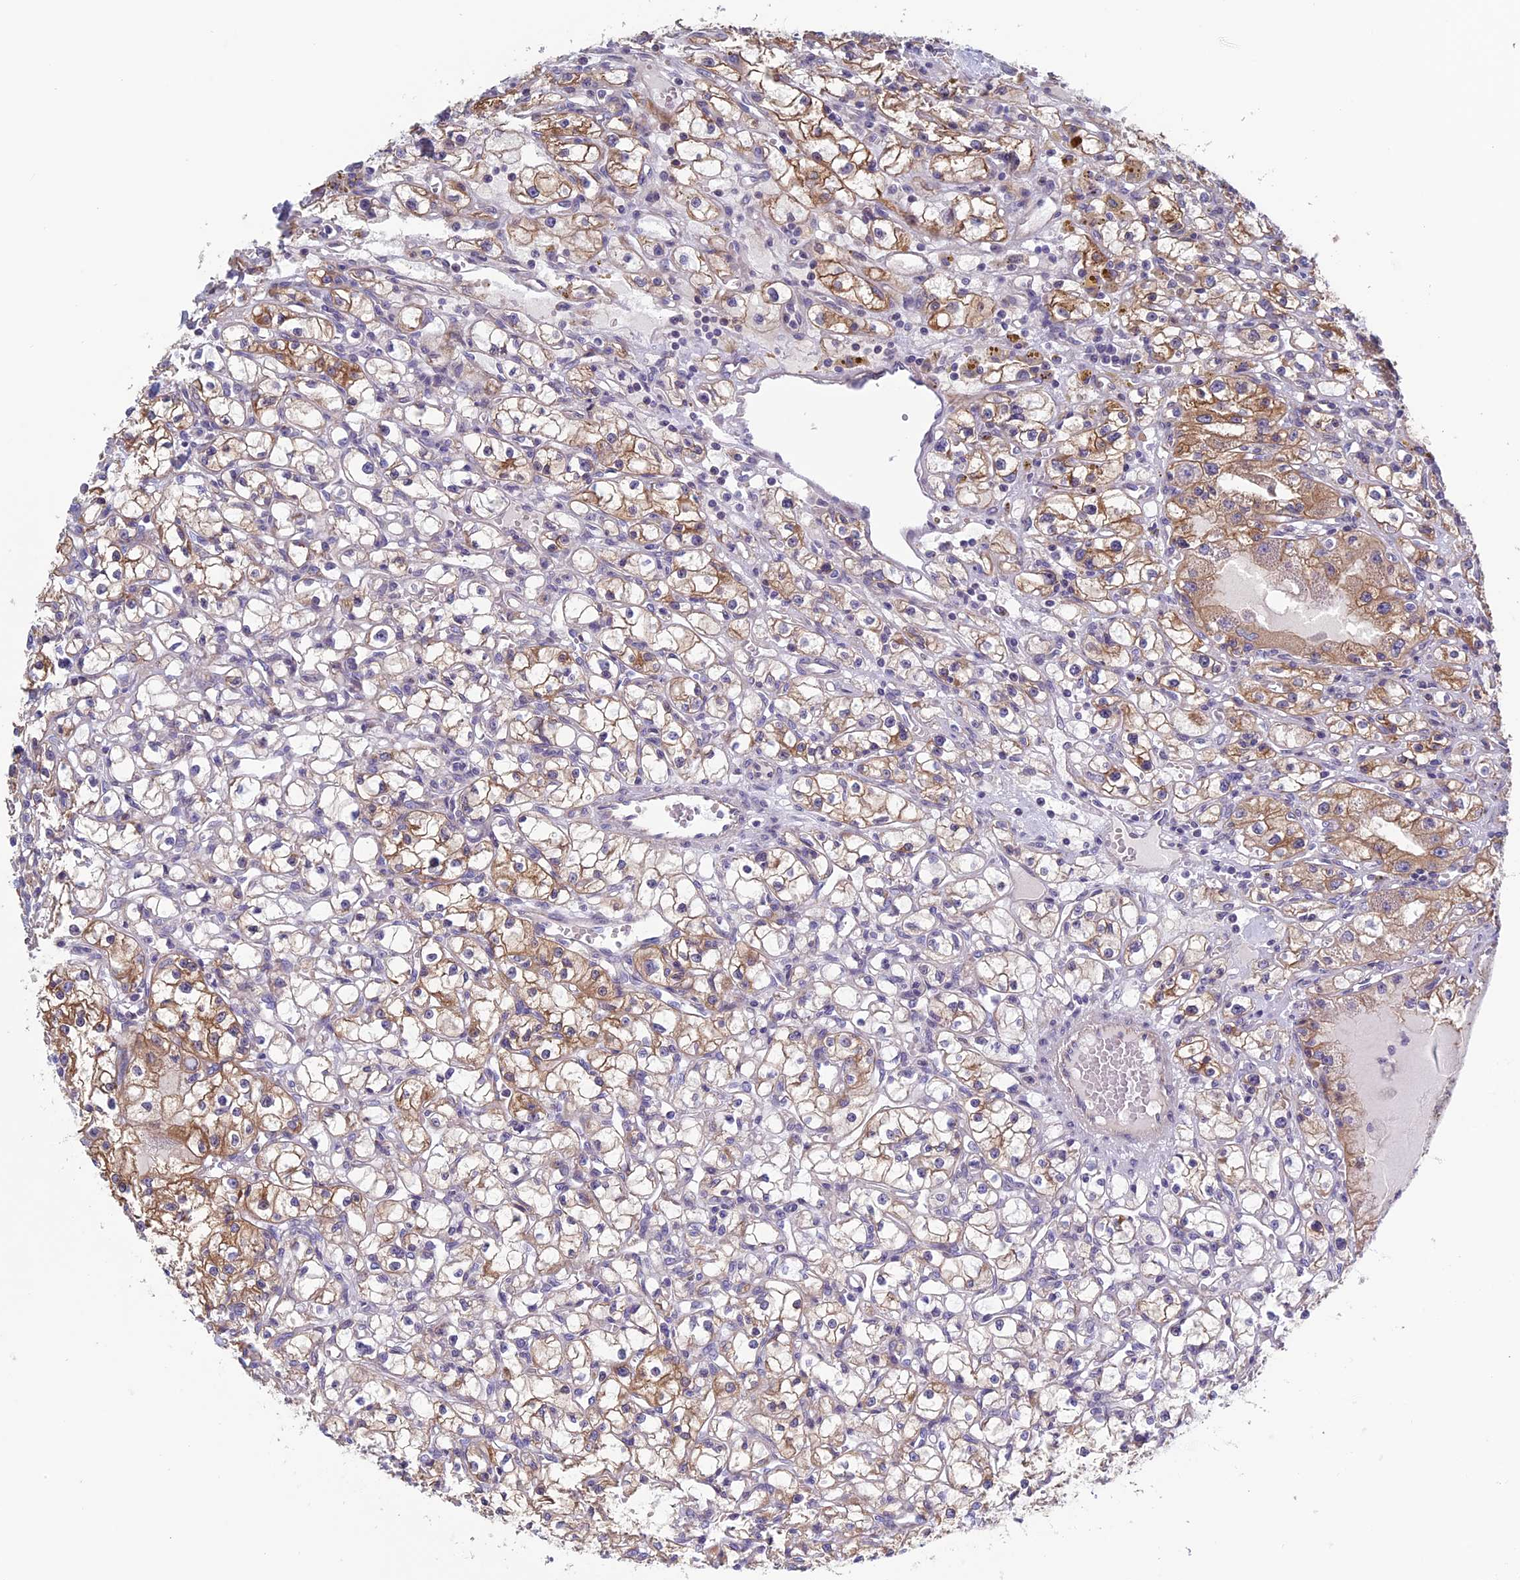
{"staining": {"intensity": "moderate", "quantity": "25%-75%", "location": "cytoplasmic/membranous"}, "tissue": "renal cancer", "cell_type": "Tumor cells", "image_type": "cancer", "snomed": [{"axis": "morphology", "description": "Adenocarcinoma, NOS"}, {"axis": "topography", "description": "Kidney"}], "caption": "An IHC photomicrograph of tumor tissue is shown. Protein staining in brown shows moderate cytoplasmic/membranous positivity in renal cancer within tumor cells. (DAB IHC with brightfield microscopy, high magnification).", "gene": "BCL2L10", "patient": {"sex": "male", "age": 56}}